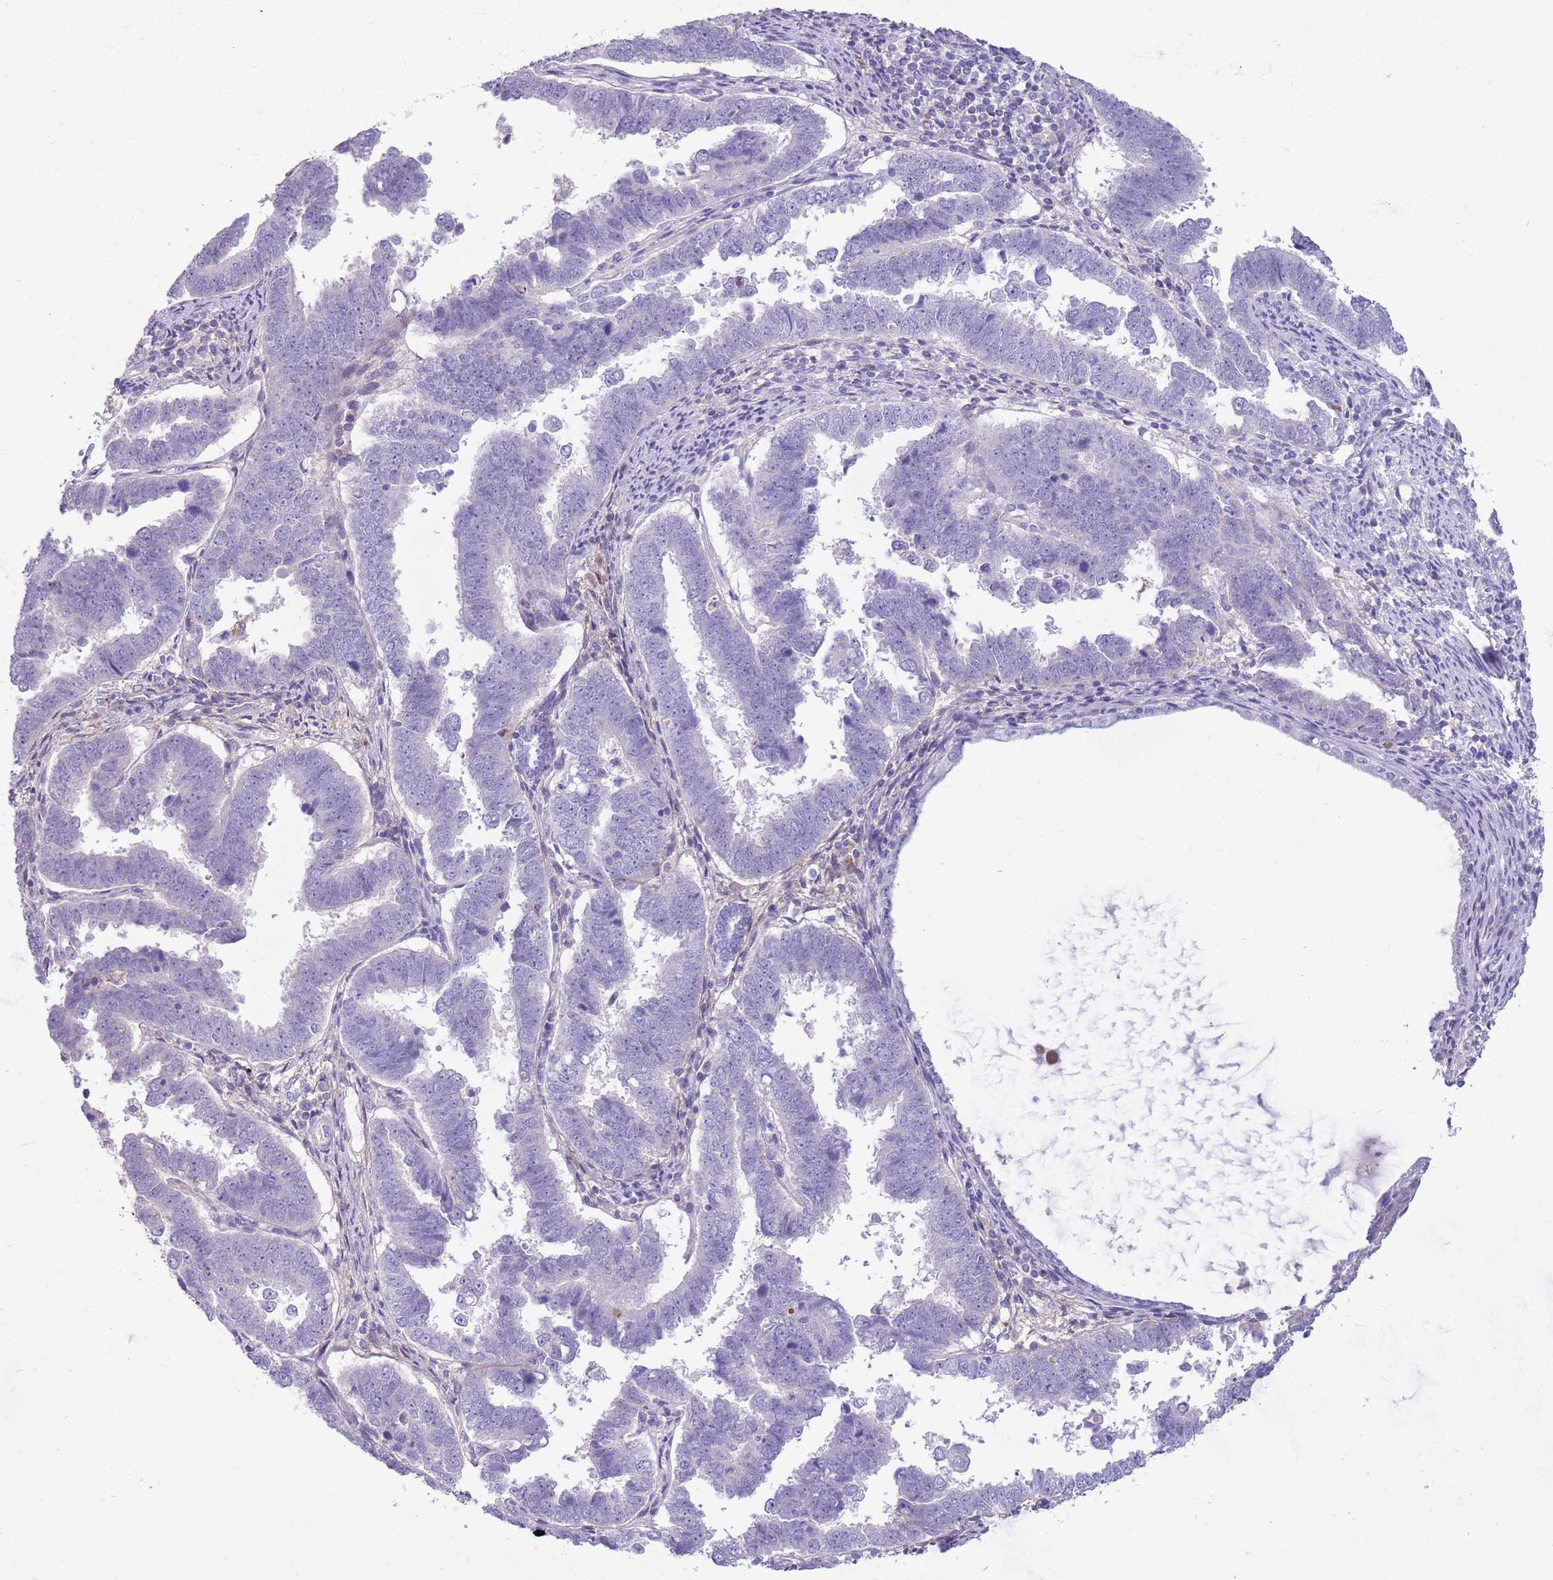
{"staining": {"intensity": "negative", "quantity": "none", "location": "none"}, "tissue": "endometrial cancer", "cell_type": "Tumor cells", "image_type": "cancer", "snomed": [{"axis": "morphology", "description": "Adenocarcinoma, NOS"}, {"axis": "topography", "description": "Endometrium"}], "caption": "Human adenocarcinoma (endometrial) stained for a protein using IHC displays no expression in tumor cells.", "gene": "LEPROTL1", "patient": {"sex": "female", "age": 75}}